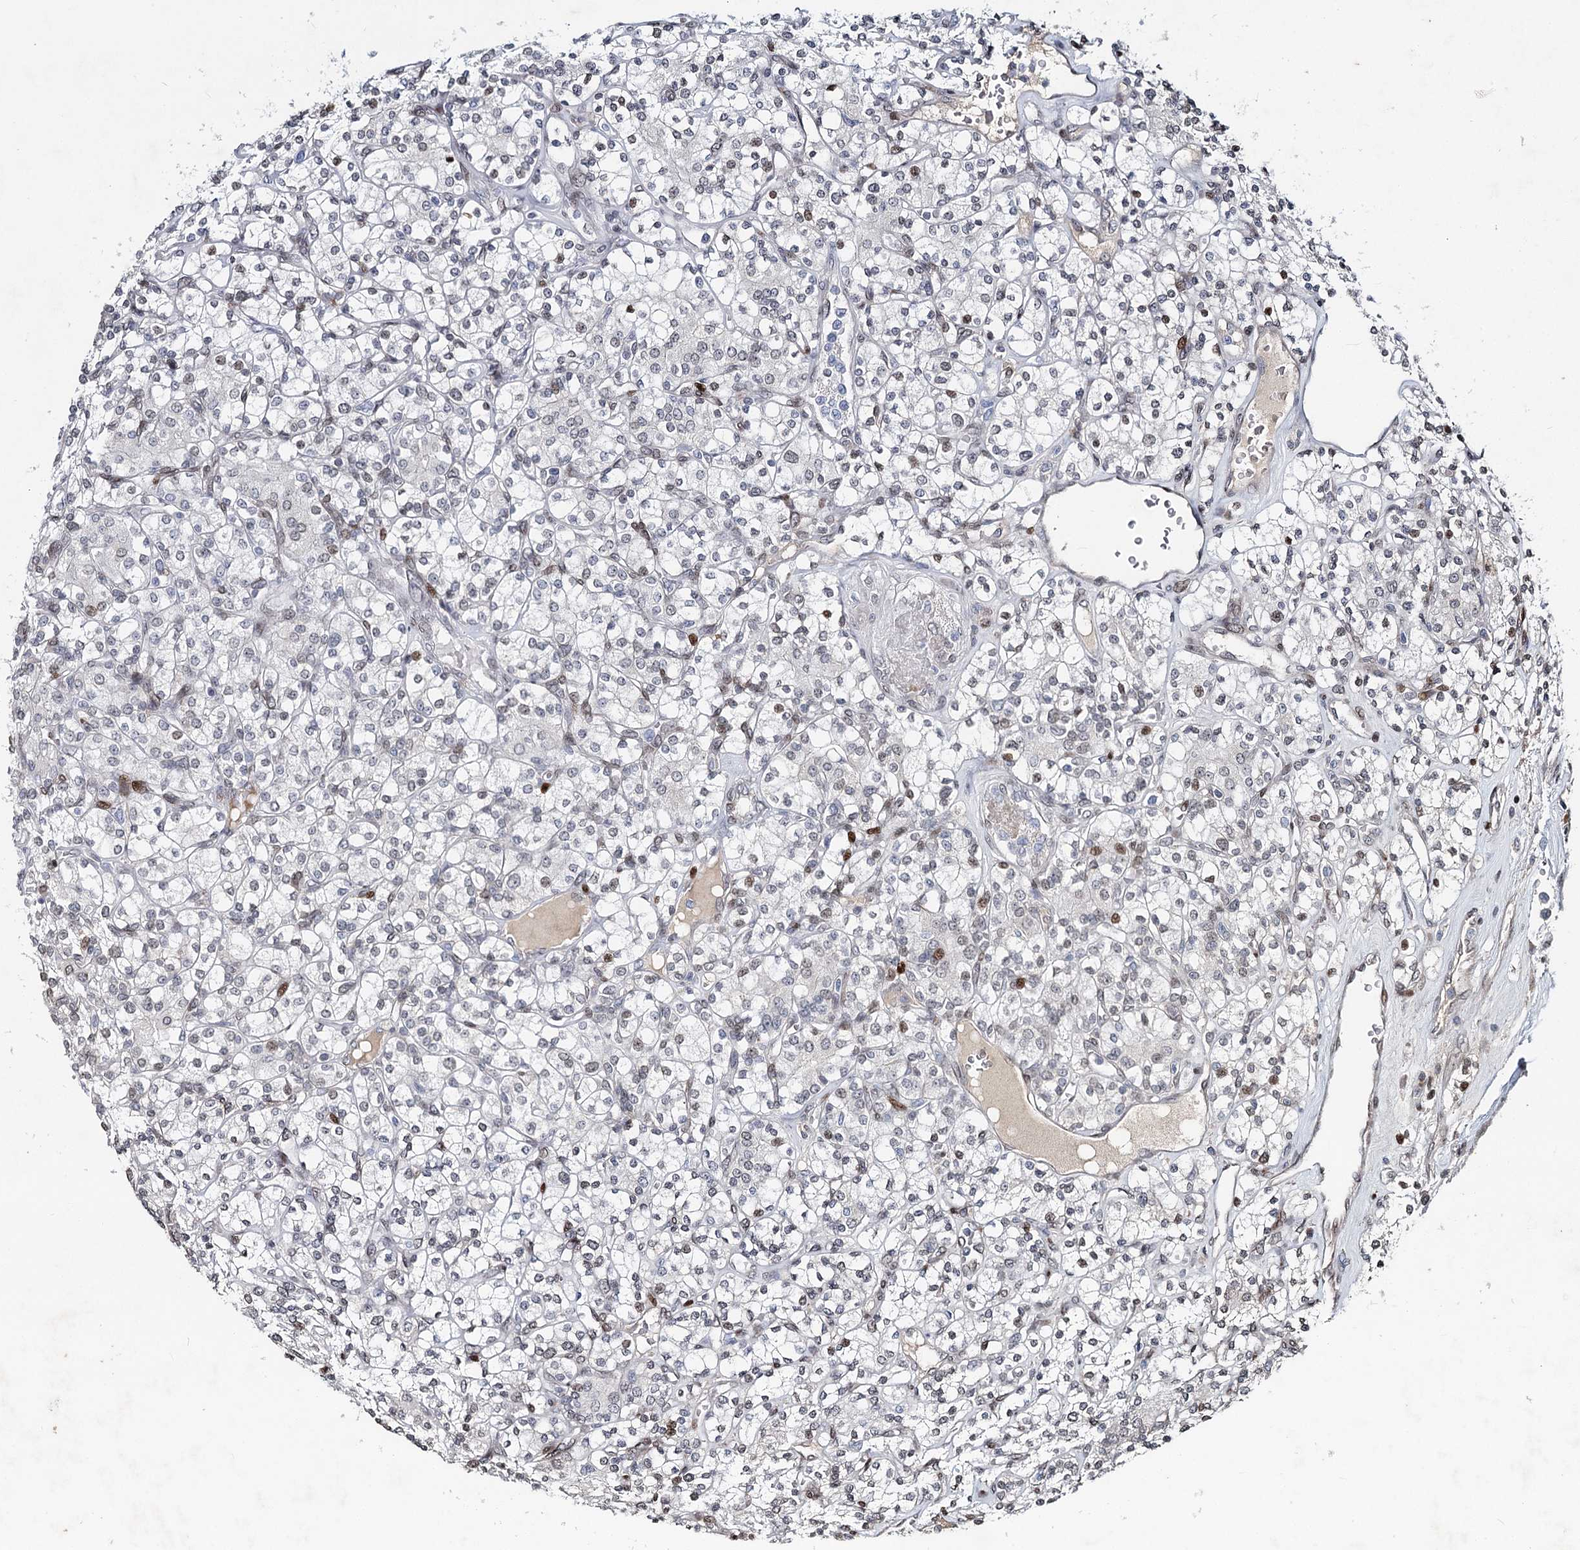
{"staining": {"intensity": "negative", "quantity": "none", "location": "none"}, "tissue": "renal cancer", "cell_type": "Tumor cells", "image_type": "cancer", "snomed": [{"axis": "morphology", "description": "Adenocarcinoma, NOS"}, {"axis": "topography", "description": "Kidney"}], "caption": "Immunohistochemical staining of human adenocarcinoma (renal) shows no significant staining in tumor cells. The staining is performed using DAB brown chromogen with nuclei counter-stained in using hematoxylin.", "gene": "FRMD4A", "patient": {"sex": "male", "age": 77}}